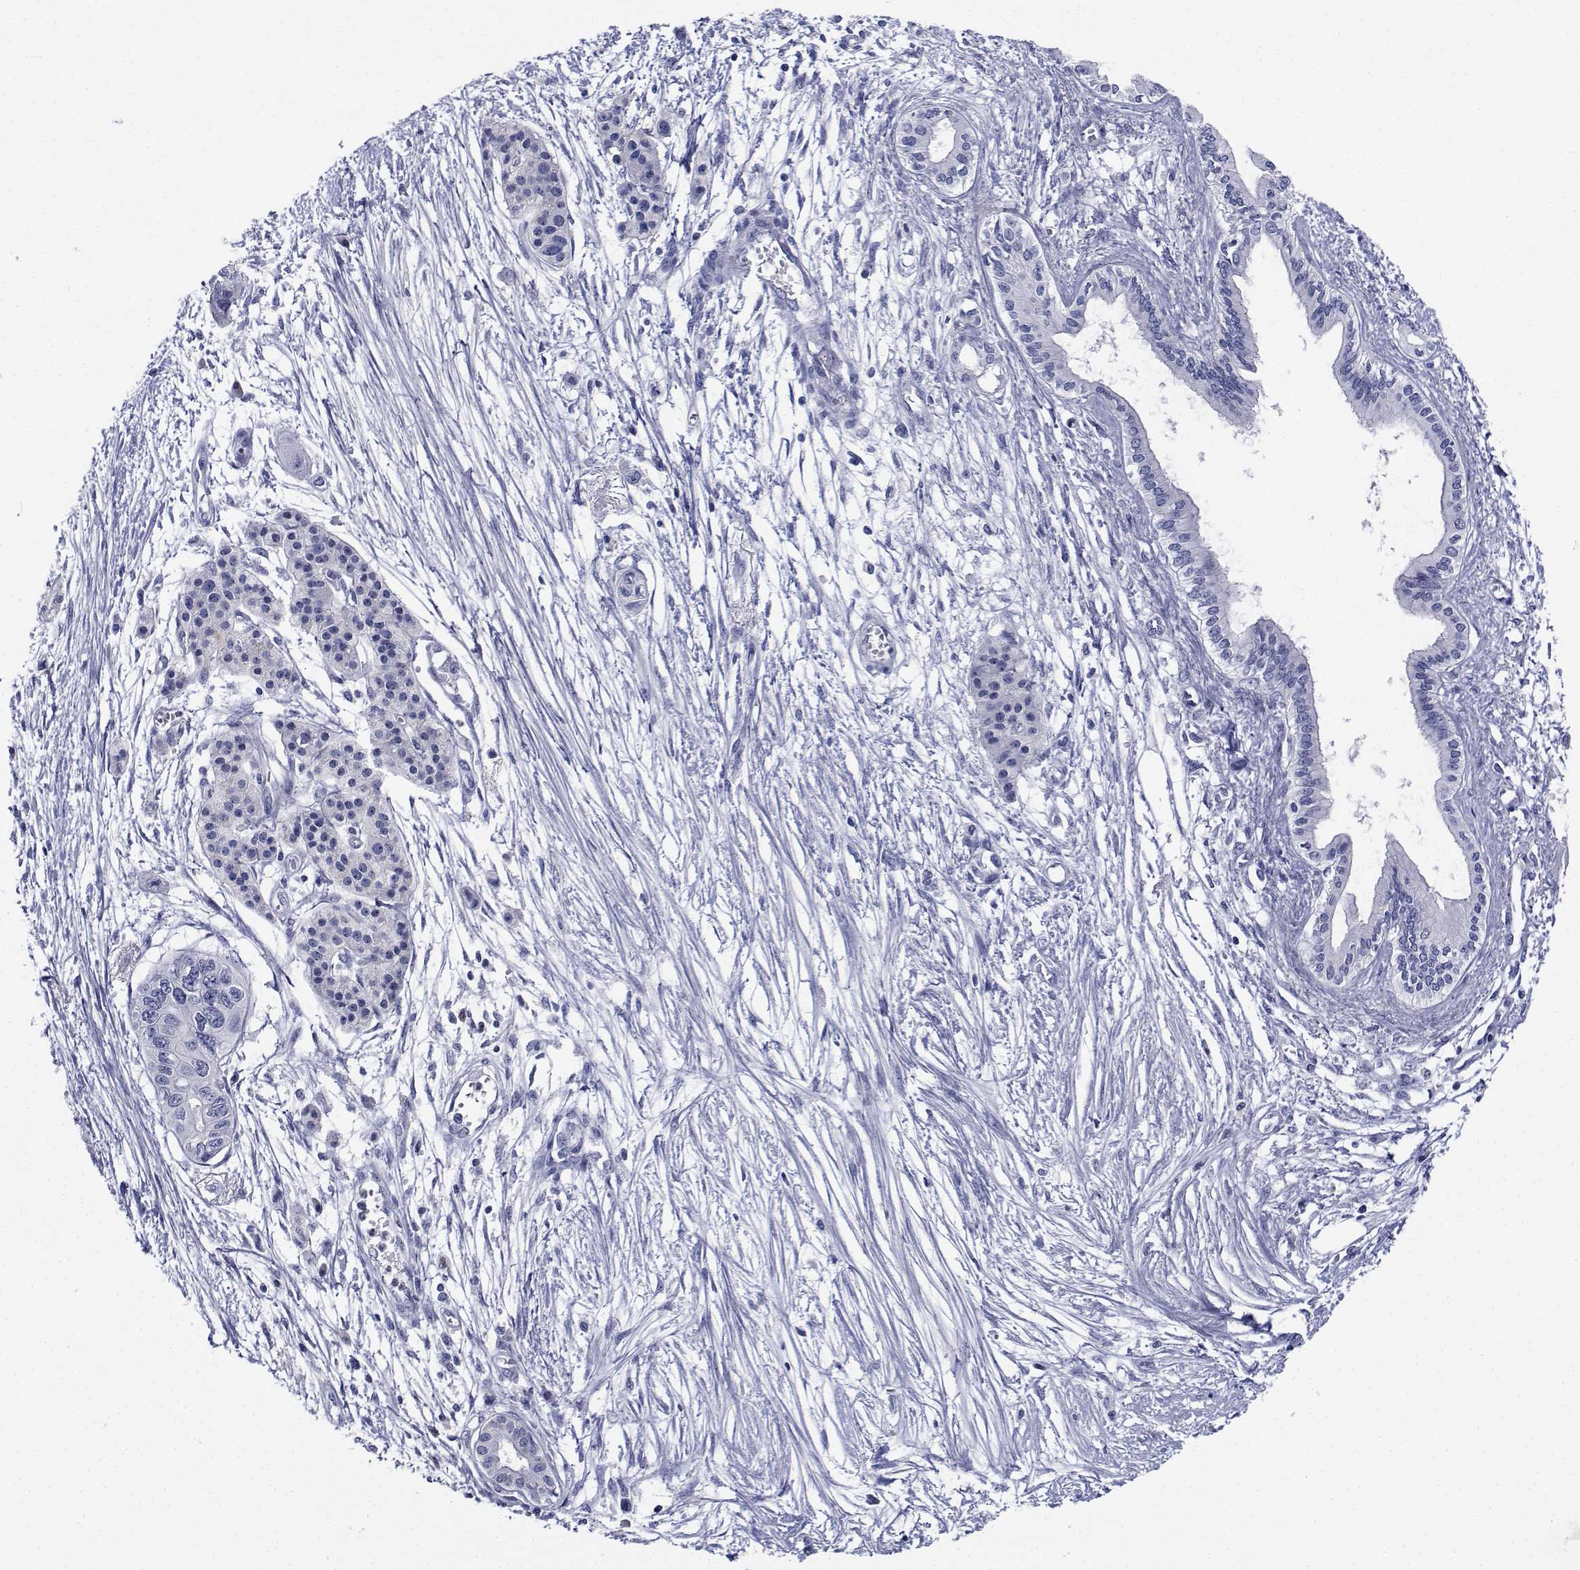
{"staining": {"intensity": "negative", "quantity": "none", "location": "none"}, "tissue": "pancreatic cancer", "cell_type": "Tumor cells", "image_type": "cancer", "snomed": [{"axis": "morphology", "description": "Adenocarcinoma, NOS"}, {"axis": "topography", "description": "Pancreas"}], "caption": "IHC of human pancreatic cancer reveals no positivity in tumor cells. (DAB (3,3'-diaminobenzidine) immunohistochemistry (IHC) visualized using brightfield microscopy, high magnification).", "gene": "PLXNA4", "patient": {"sex": "female", "age": 76}}